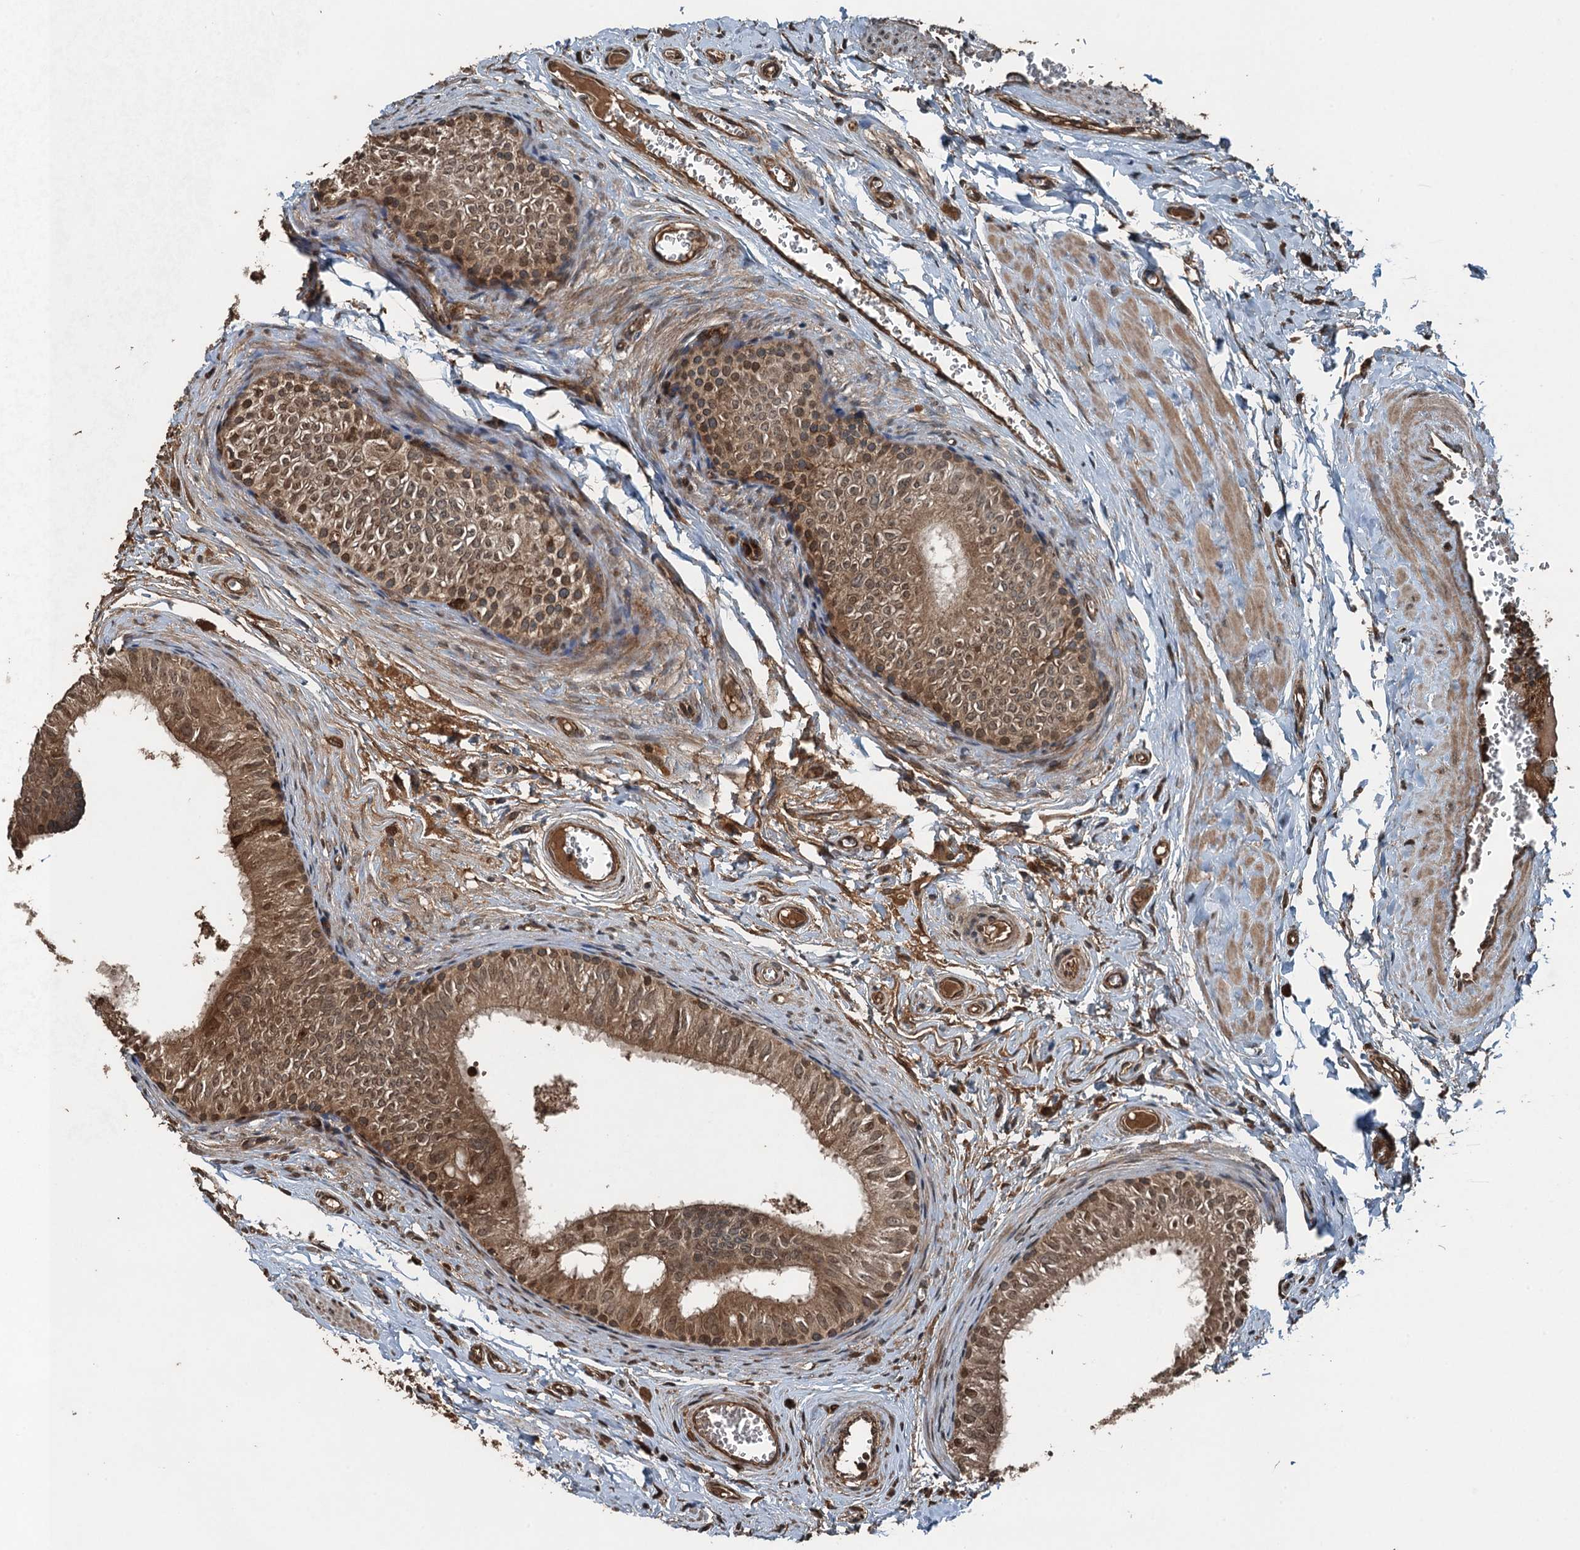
{"staining": {"intensity": "moderate", "quantity": ">75%", "location": "cytoplasmic/membranous,nuclear"}, "tissue": "epididymis", "cell_type": "Glandular cells", "image_type": "normal", "snomed": [{"axis": "morphology", "description": "Normal tissue, NOS"}, {"axis": "topography", "description": "Epididymis"}], "caption": "A photomicrograph showing moderate cytoplasmic/membranous,nuclear positivity in about >75% of glandular cells in unremarkable epididymis, as visualized by brown immunohistochemical staining.", "gene": "TCTN1", "patient": {"sex": "male", "age": 42}}